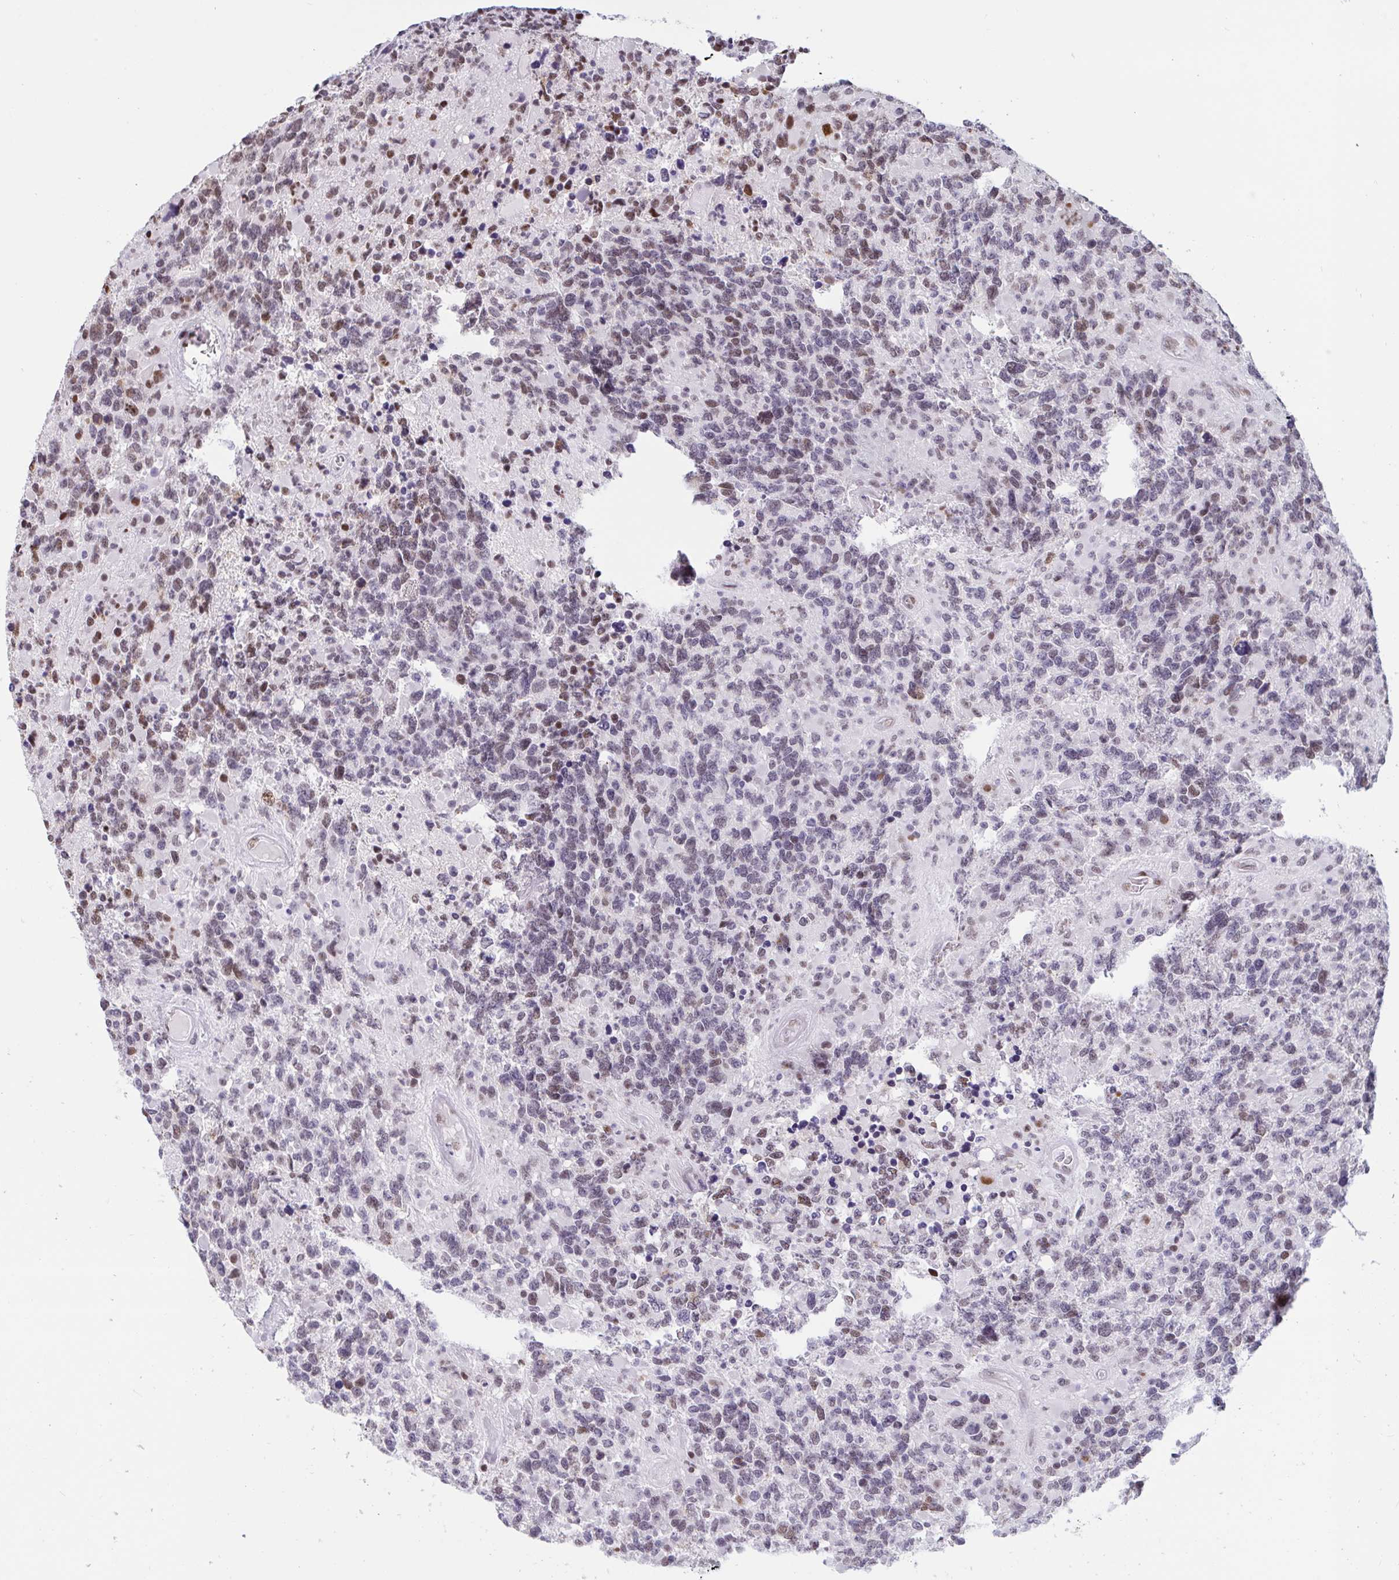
{"staining": {"intensity": "moderate", "quantity": "<25%", "location": "nuclear"}, "tissue": "glioma", "cell_type": "Tumor cells", "image_type": "cancer", "snomed": [{"axis": "morphology", "description": "Glioma, malignant, High grade"}, {"axis": "topography", "description": "Brain"}], "caption": "The immunohistochemical stain shows moderate nuclear positivity in tumor cells of glioma tissue. The protein of interest is stained brown, and the nuclei are stained in blue (DAB (3,3'-diaminobenzidine) IHC with brightfield microscopy, high magnification).", "gene": "CBFA2T2", "patient": {"sex": "female", "age": 40}}